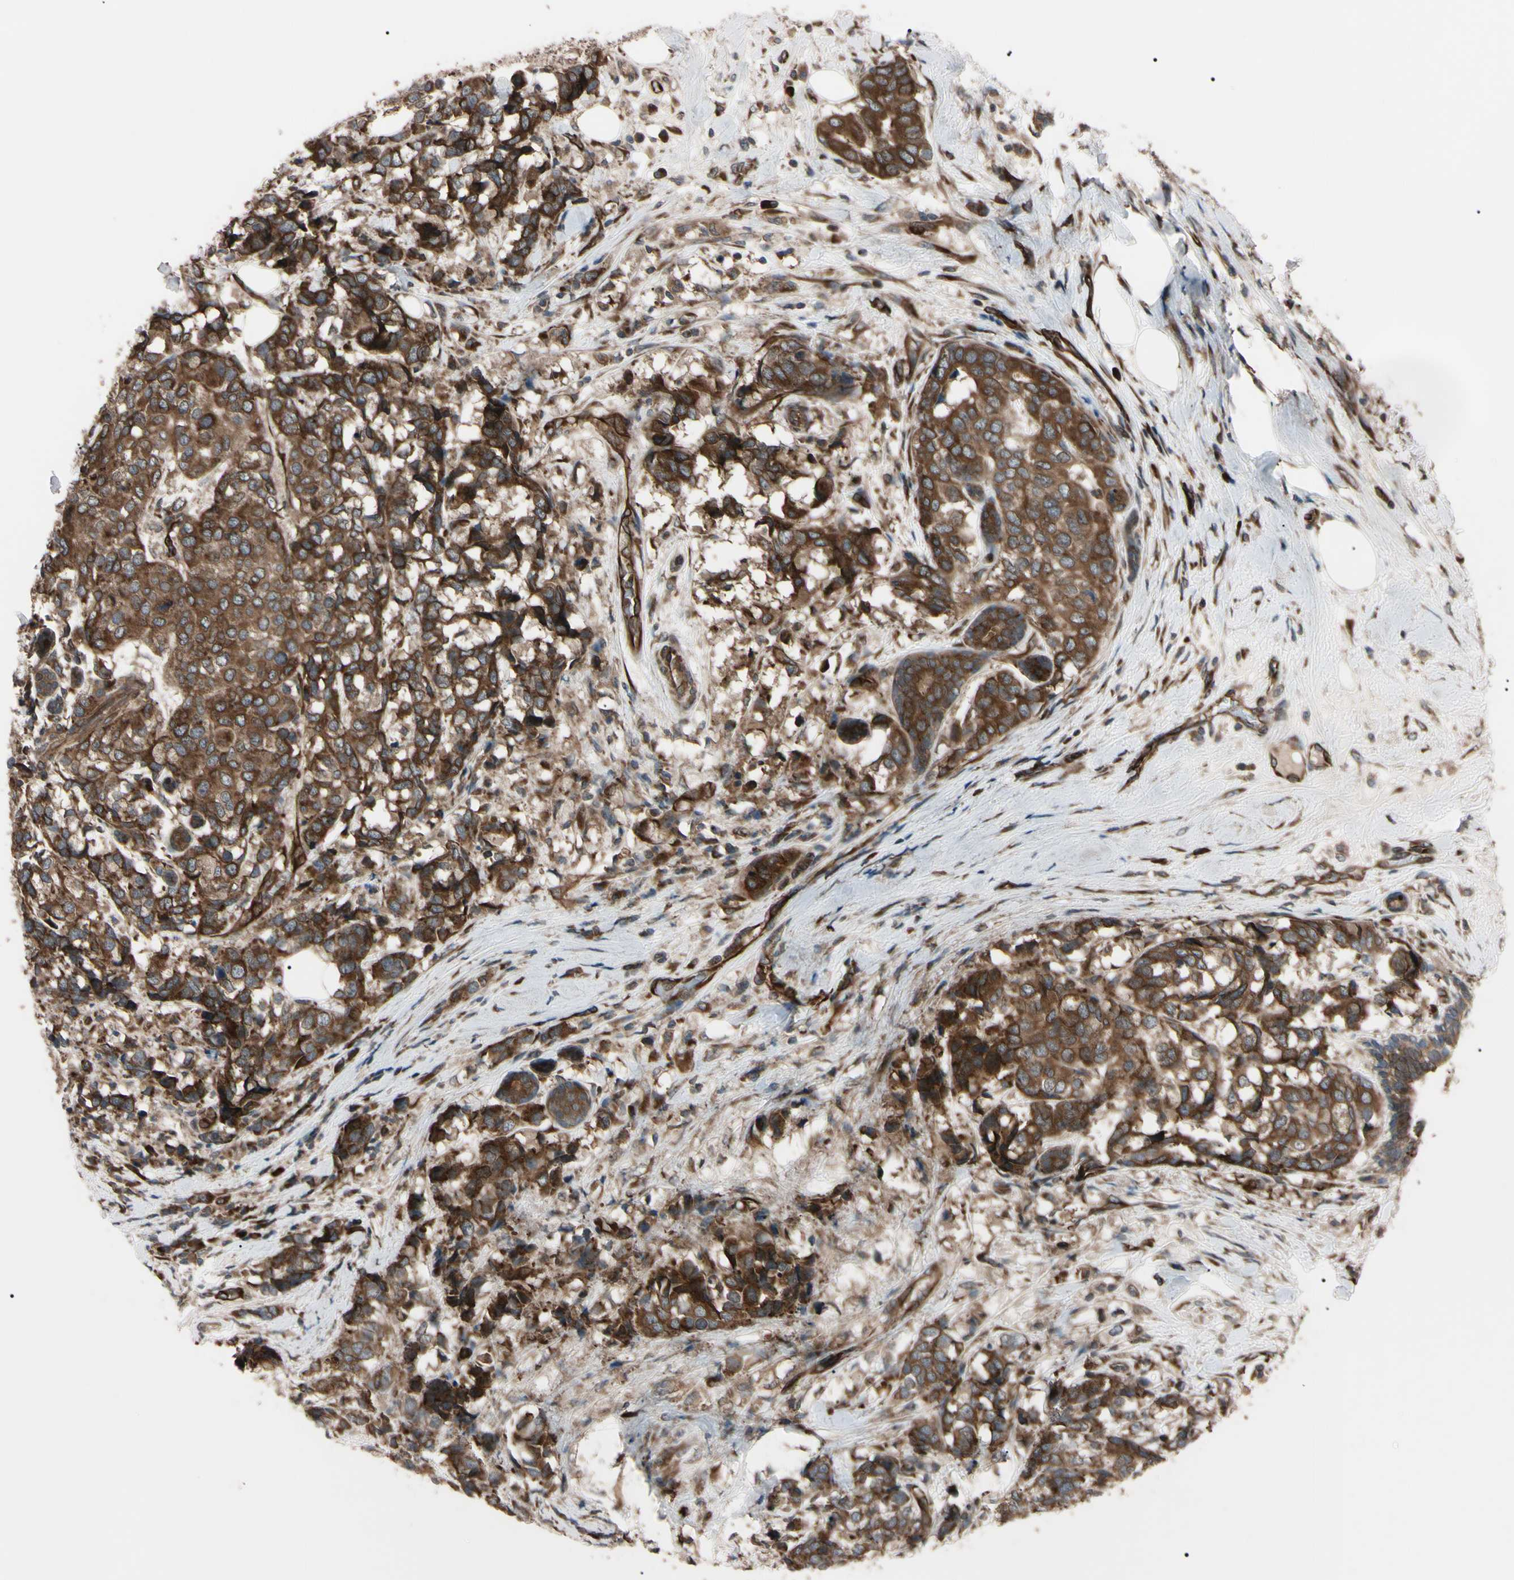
{"staining": {"intensity": "strong", "quantity": ">75%", "location": "cytoplasmic/membranous"}, "tissue": "breast cancer", "cell_type": "Tumor cells", "image_type": "cancer", "snomed": [{"axis": "morphology", "description": "Lobular carcinoma"}, {"axis": "topography", "description": "Breast"}], "caption": "The photomicrograph exhibits staining of lobular carcinoma (breast), revealing strong cytoplasmic/membranous protein expression (brown color) within tumor cells.", "gene": "GUCY1B1", "patient": {"sex": "female", "age": 59}}